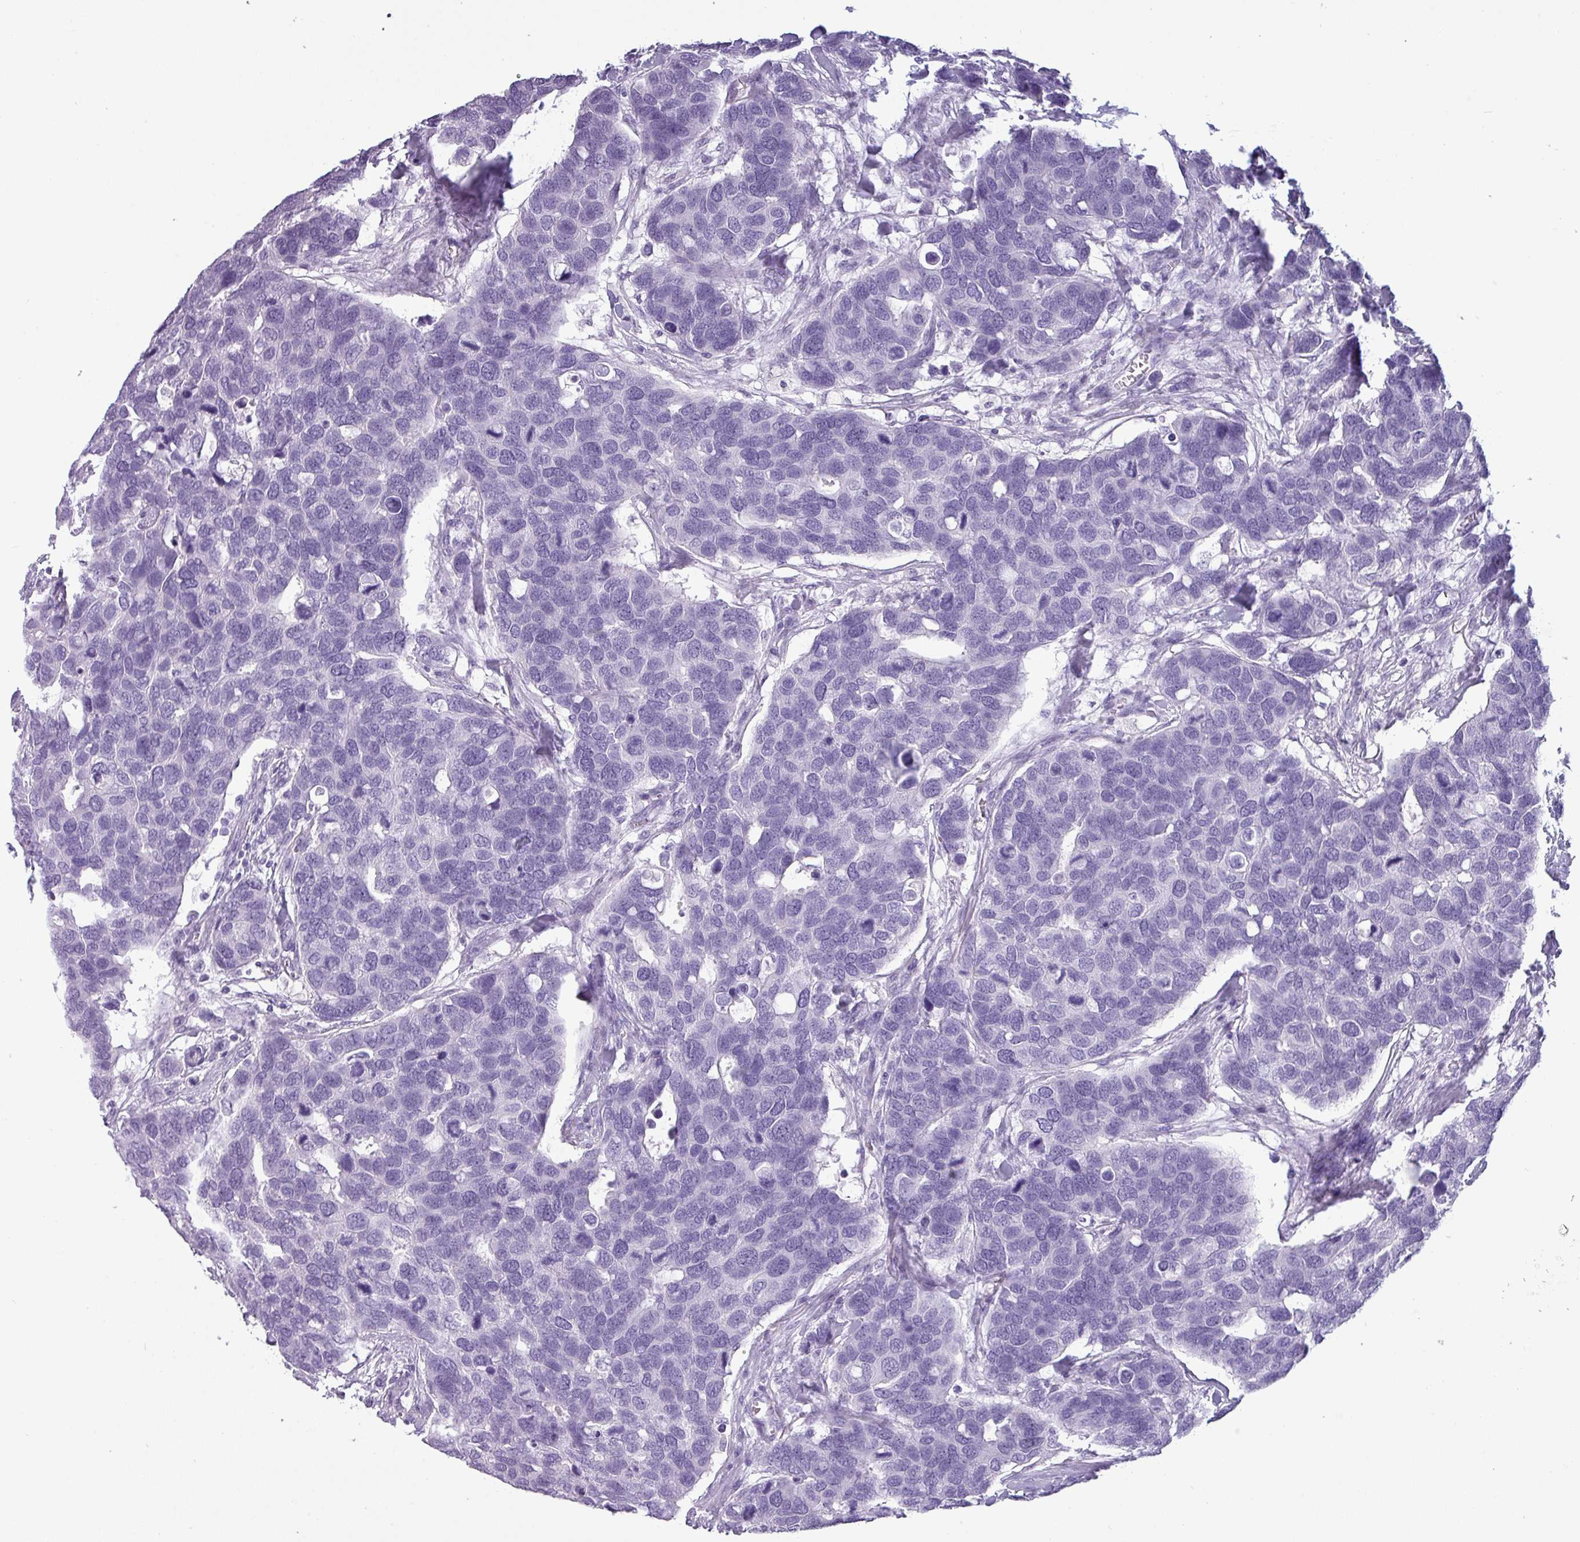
{"staining": {"intensity": "negative", "quantity": "none", "location": "none"}, "tissue": "breast cancer", "cell_type": "Tumor cells", "image_type": "cancer", "snomed": [{"axis": "morphology", "description": "Duct carcinoma"}, {"axis": "topography", "description": "Breast"}], "caption": "Immunohistochemical staining of breast cancer (invasive ductal carcinoma) displays no significant expression in tumor cells. Brightfield microscopy of IHC stained with DAB (brown) and hematoxylin (blue), captured at high magnification.", "gene": "CRYBB2", "patient": {"sex": "female", "age": 83}}